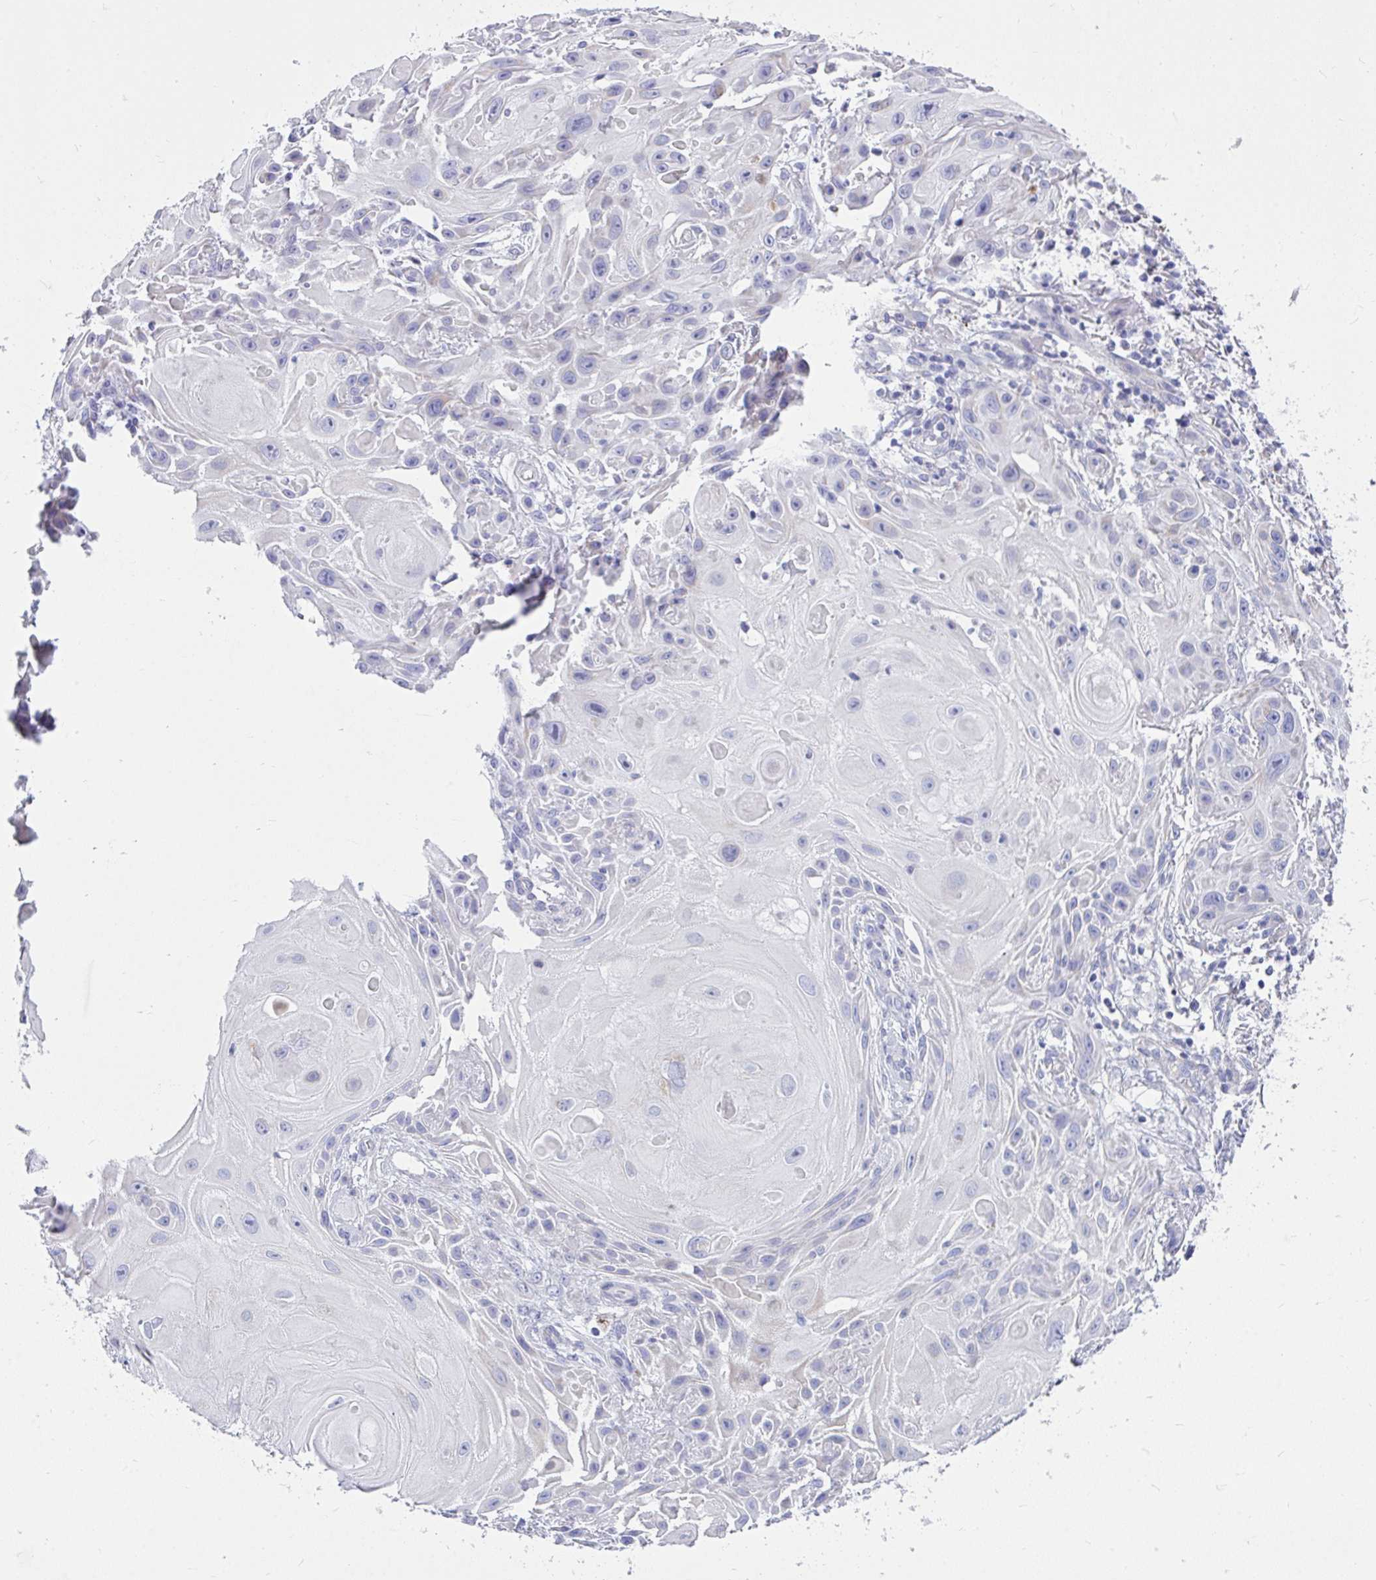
{"staining": {"intensity": "negative", "quantity": "none", "location": "none"}, "tissue": "skin cancer", "cell_type": "Tumor cells", "image_type": "cancer", "snomed": [{"axis": "morphology", "description": "Squamous cell carcinoma, NOS"}, {"axis": "topography", "description": "Skin"}], "caption": "This is an immunohistochemistry (IHC) micrograph of human skin cancer. There is no positivity in tumor cells.", "gene": "COA5", "patient": {"sex": "female", "age": 91}}